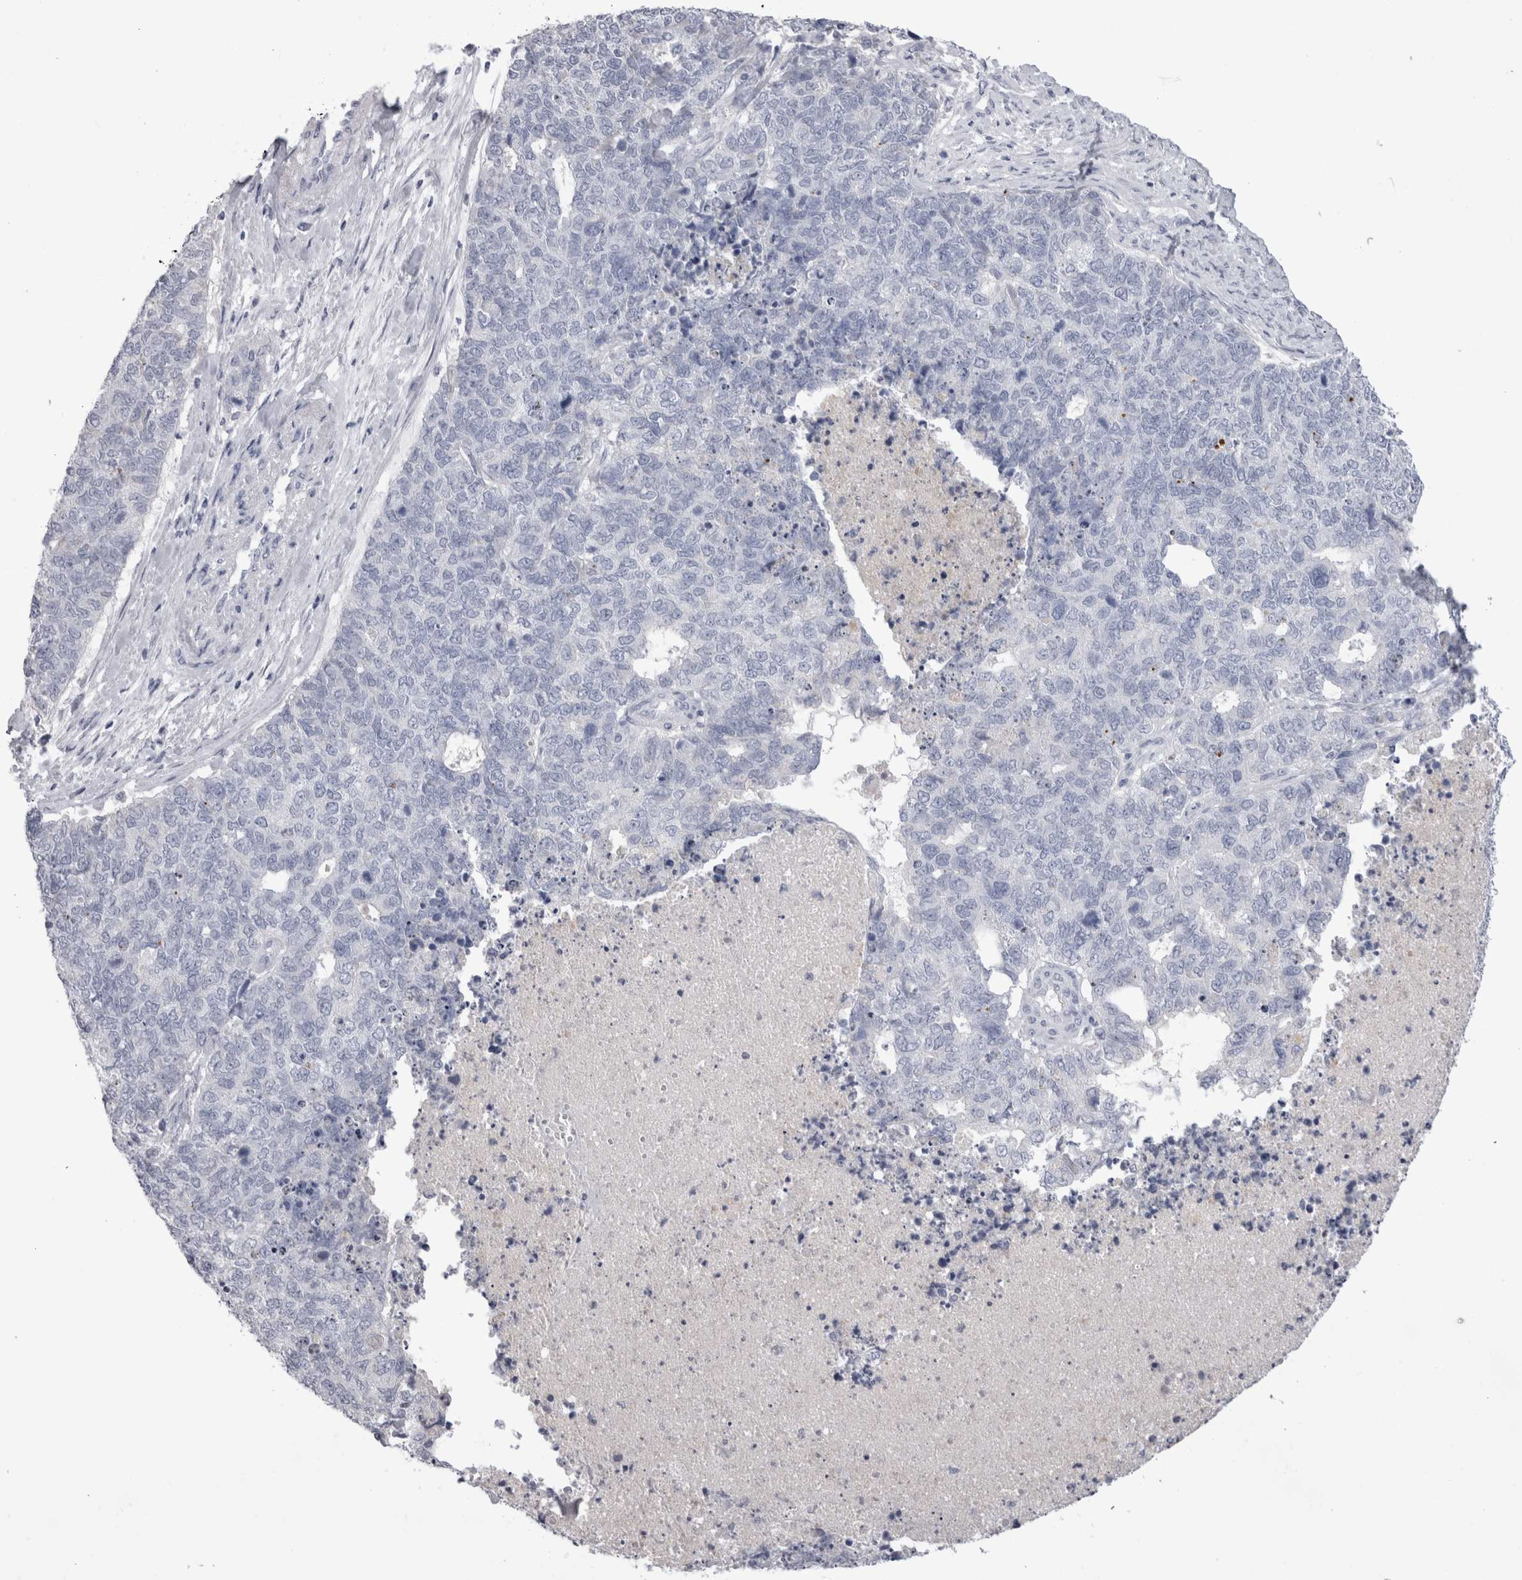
{"staining": {"intensity": "negative", "quantity": "none", "location": "none"}, "tissue": "cervical cancer", "cell_type": "Tumor cells", "image_type": "cancer", "snomed": [{"axis": "morphology", "description": "Squamous cell carcinoma, NOS"}, {"axis": "topography", "description": "Cervix"}], "caption": "Human cervical cancer stained for a protein using IHC reveals no staining in tumor cells.", "gene": "ADAM2", "patient": {"sex": "female", "age": 63}}